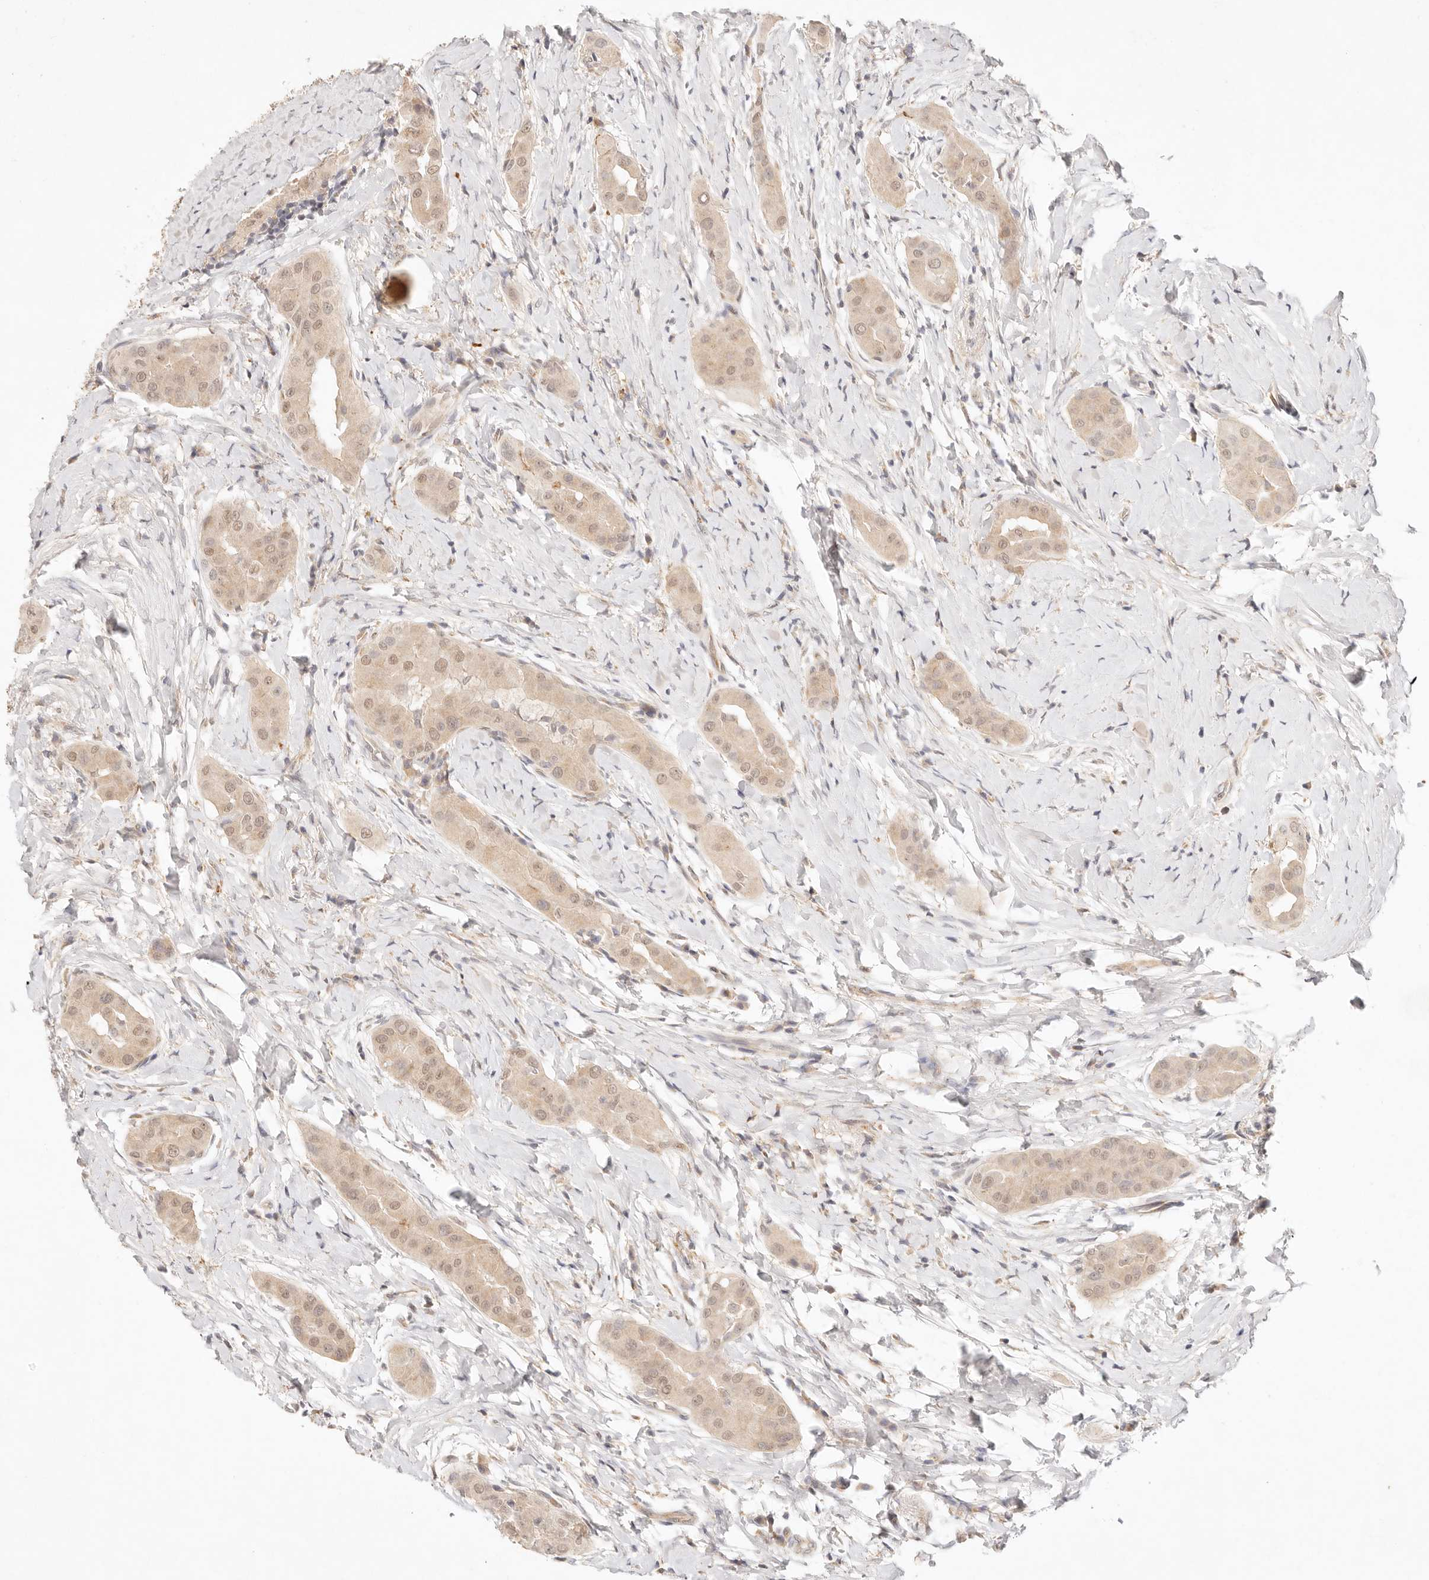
{"staining": {"intensity": "weak", "quantity": ">75%", "location": "cytoplasmic/membranous,nuclear"}, "tissue": "thyroid cancer", "cell_type": "Tumor cells", "image_type": "cancer", "snomed": [{"axis": "morphology", "description": "Papillary adenocarcinoma, NOS"}, {"axis": "topography", "description": "Thyroid gland"}], "caption": "Weak cytoplasmic/membranous and nuclear protein staining is identified in approximately >75% of tumor cells in papillary adenocarcinoma (thyroid). (DAB (3,3'-diaminobenzidine) IHC, brown staining for protein, blue staining for nuclei).", "gene": "GPR156", "patient": {"sex": "male", "age": 33}}